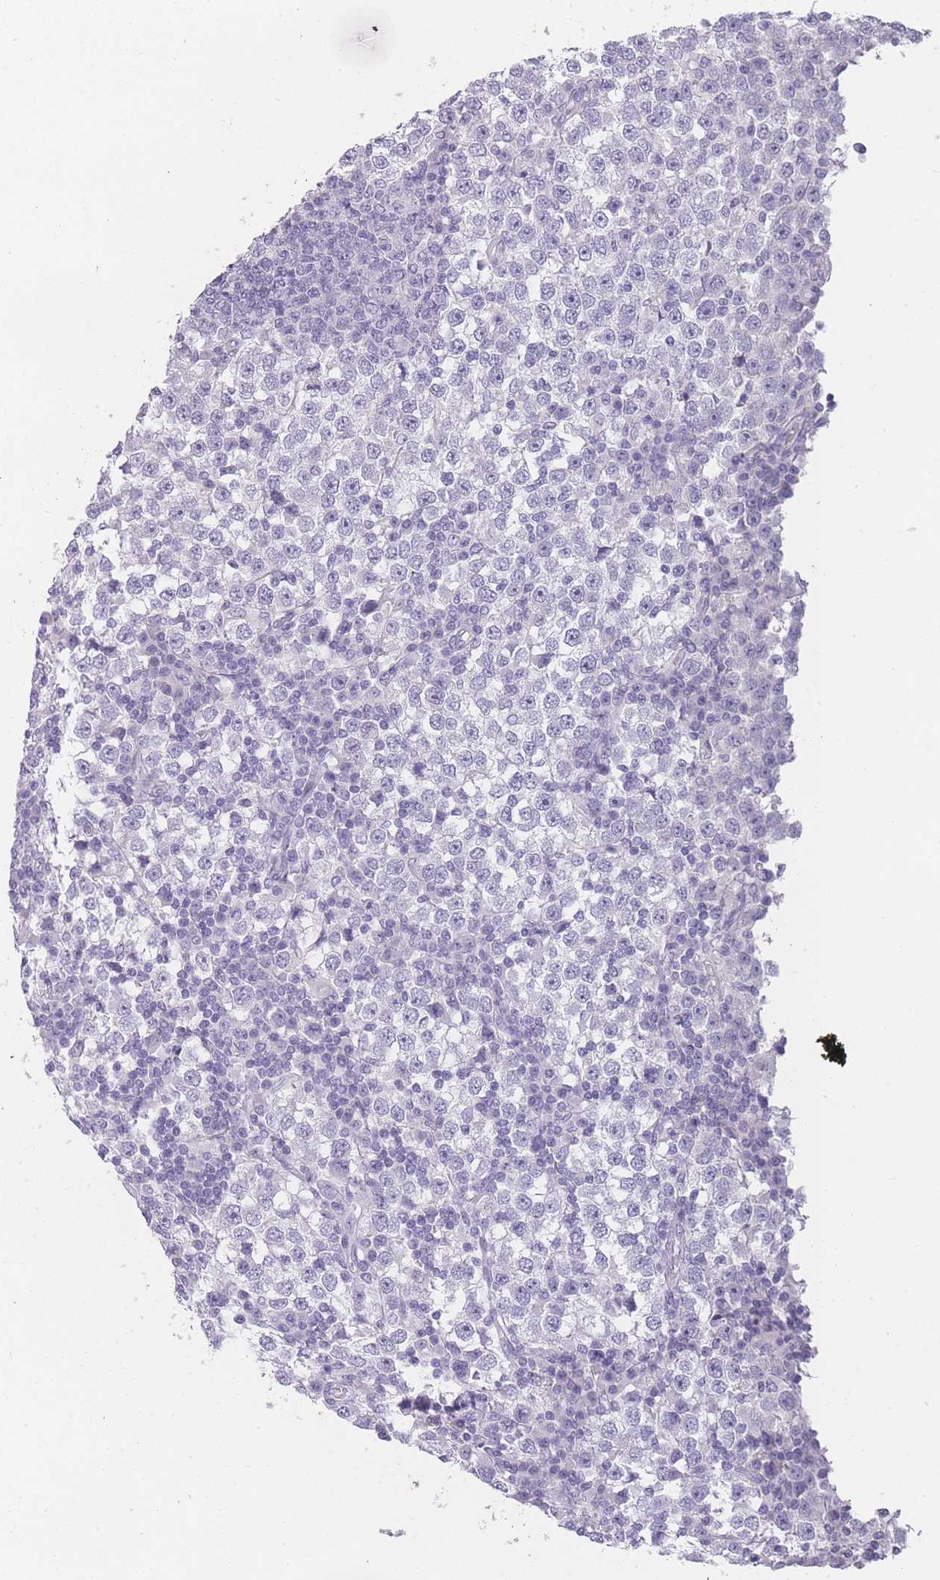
{"staining": {"intensity": "negative", "quantity": "none", "location": "none"}, "tissue": "testis cancer", "cell_type": "Tumor cells", "image_type": "cancer", "snomed": [{"axis": "morphology", "description": "Seminoma, NOS"}, {"axis": "topography", "description": "Testis"}], "caption": "High magnification brightfield microscopy of testis cancer stained with DAB (brown) and counterstained with hematoxylin (blue): tumor cells show no significant staining.", "gene": "INS", "patient": {"sex": "male", "age": 65}}